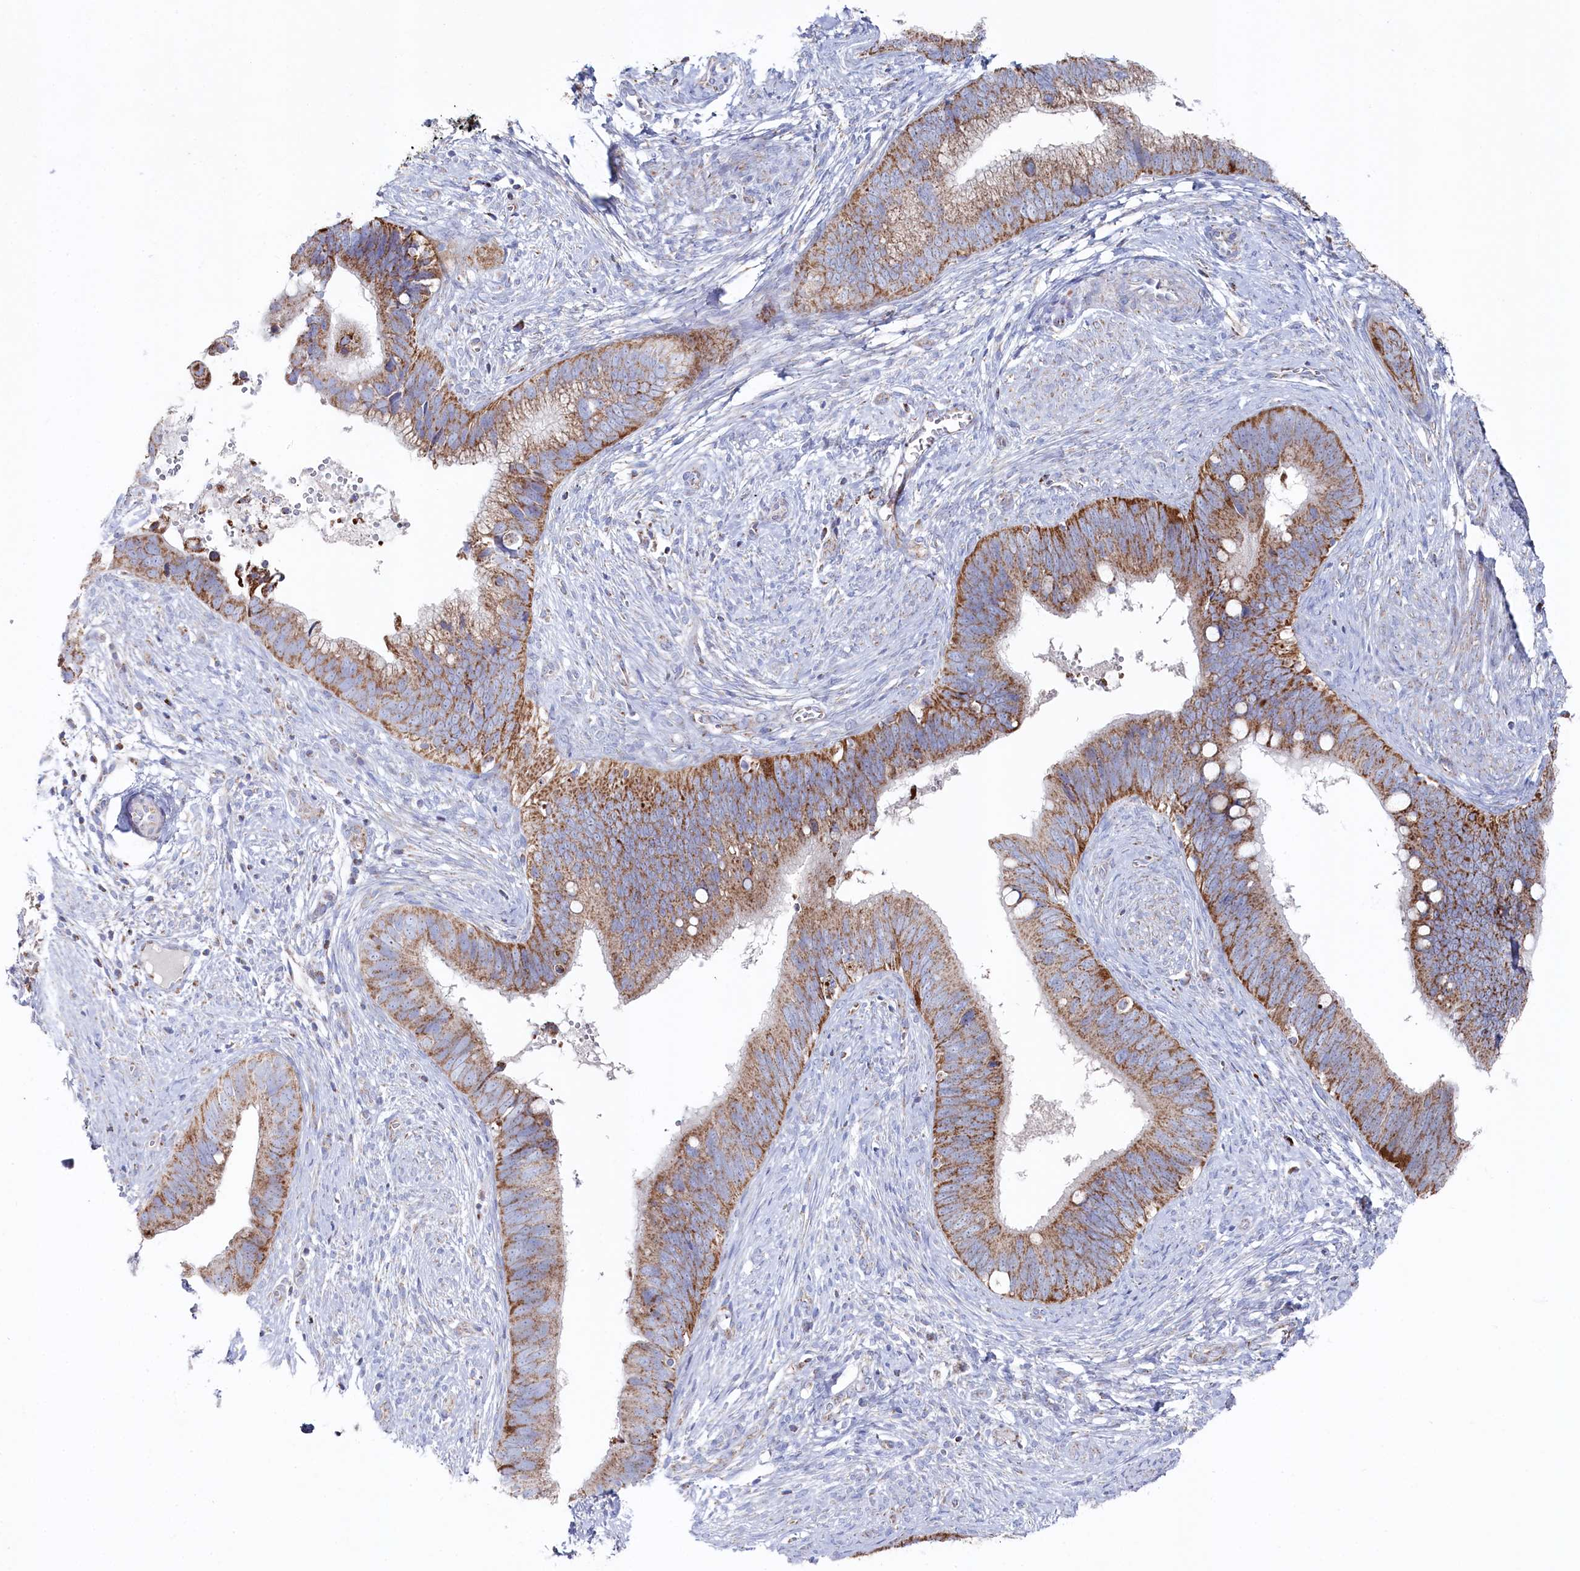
{"staining": {"intensity": "moderate", "quantity": ">75%", "location": "cytoplasmic/membranous"}, "tissue": "cervical cancer", "cell_type": "Tumor cells", "image_type": "cancer", "snomed": [{"axis": "morphology", "description": "Adenocarcinoma, NOS"}, {"axis": "topography", "description": "Cervix"}], "caption": "Cervical cancer was stained to show a protein in brown. There is medium levels of moderate cytoplasmic/membranous staining in approximately >75% of tumor cells.", "gene": "GLS2", "patient": {"sex": "female", "age": 42}}